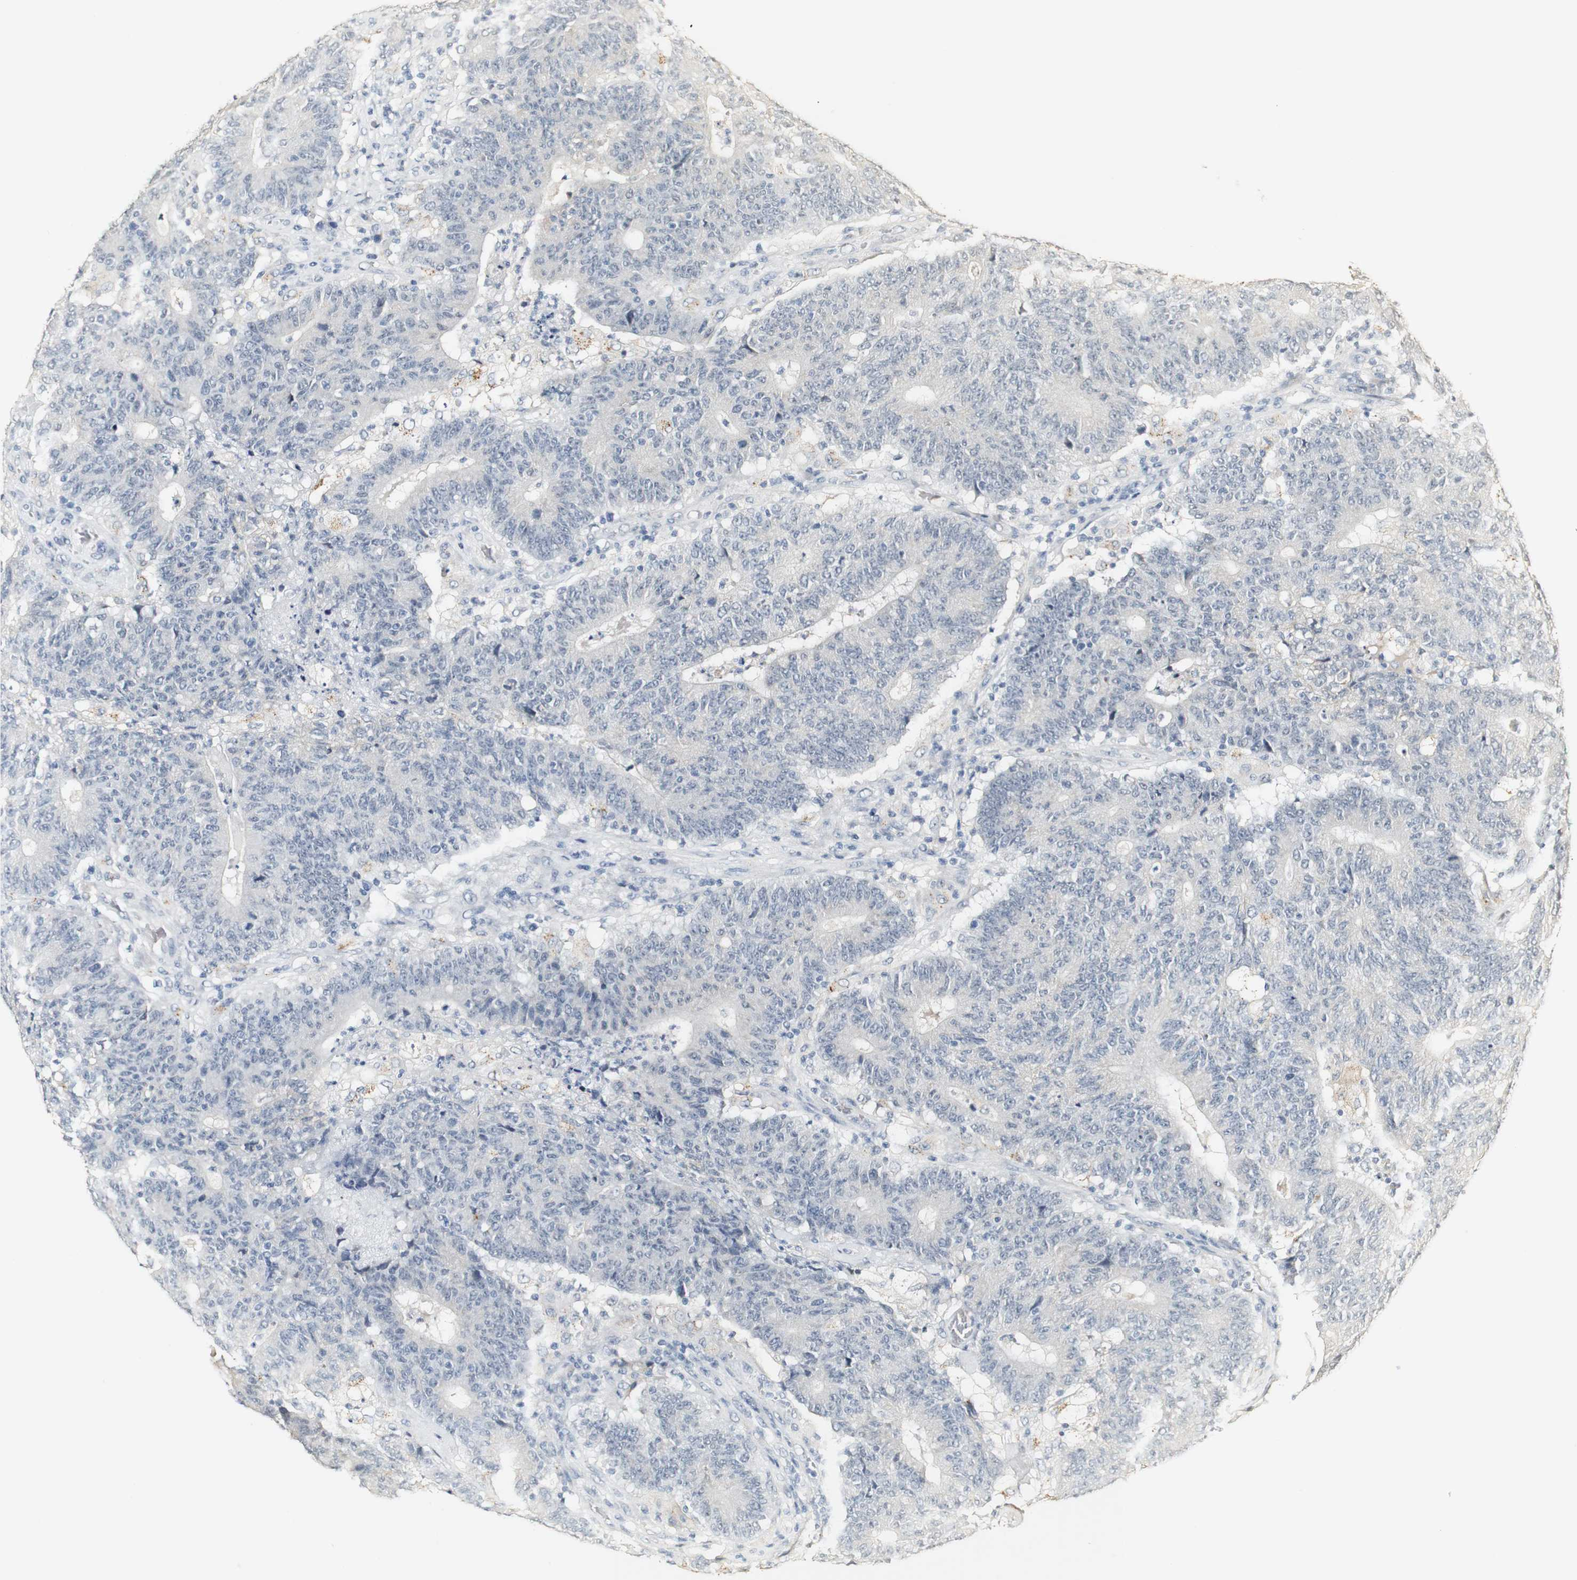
{"staining": {"intensity": "negative", "quantity": "none", "location": "none"}, "tissue": "colorectal cancer", "cell_type": "Tumor cells", "image_type": "cancer", "snomed": [{"axis": "morphology", "description": "Normal tissue, NOS"}, {"axis": "morphology", "description": "Adenocarcinoma, NOS"}, {"axis": "topography", "description": "Colon"}], "caption": "Immunohistochemistry (IHC) micrograph of colorectal adenocarcinoma stained for a protein (brown), which shows no expression in tumor cells.", "gene": "SYT7", "patient": {"sex": "female", "age": 75}}